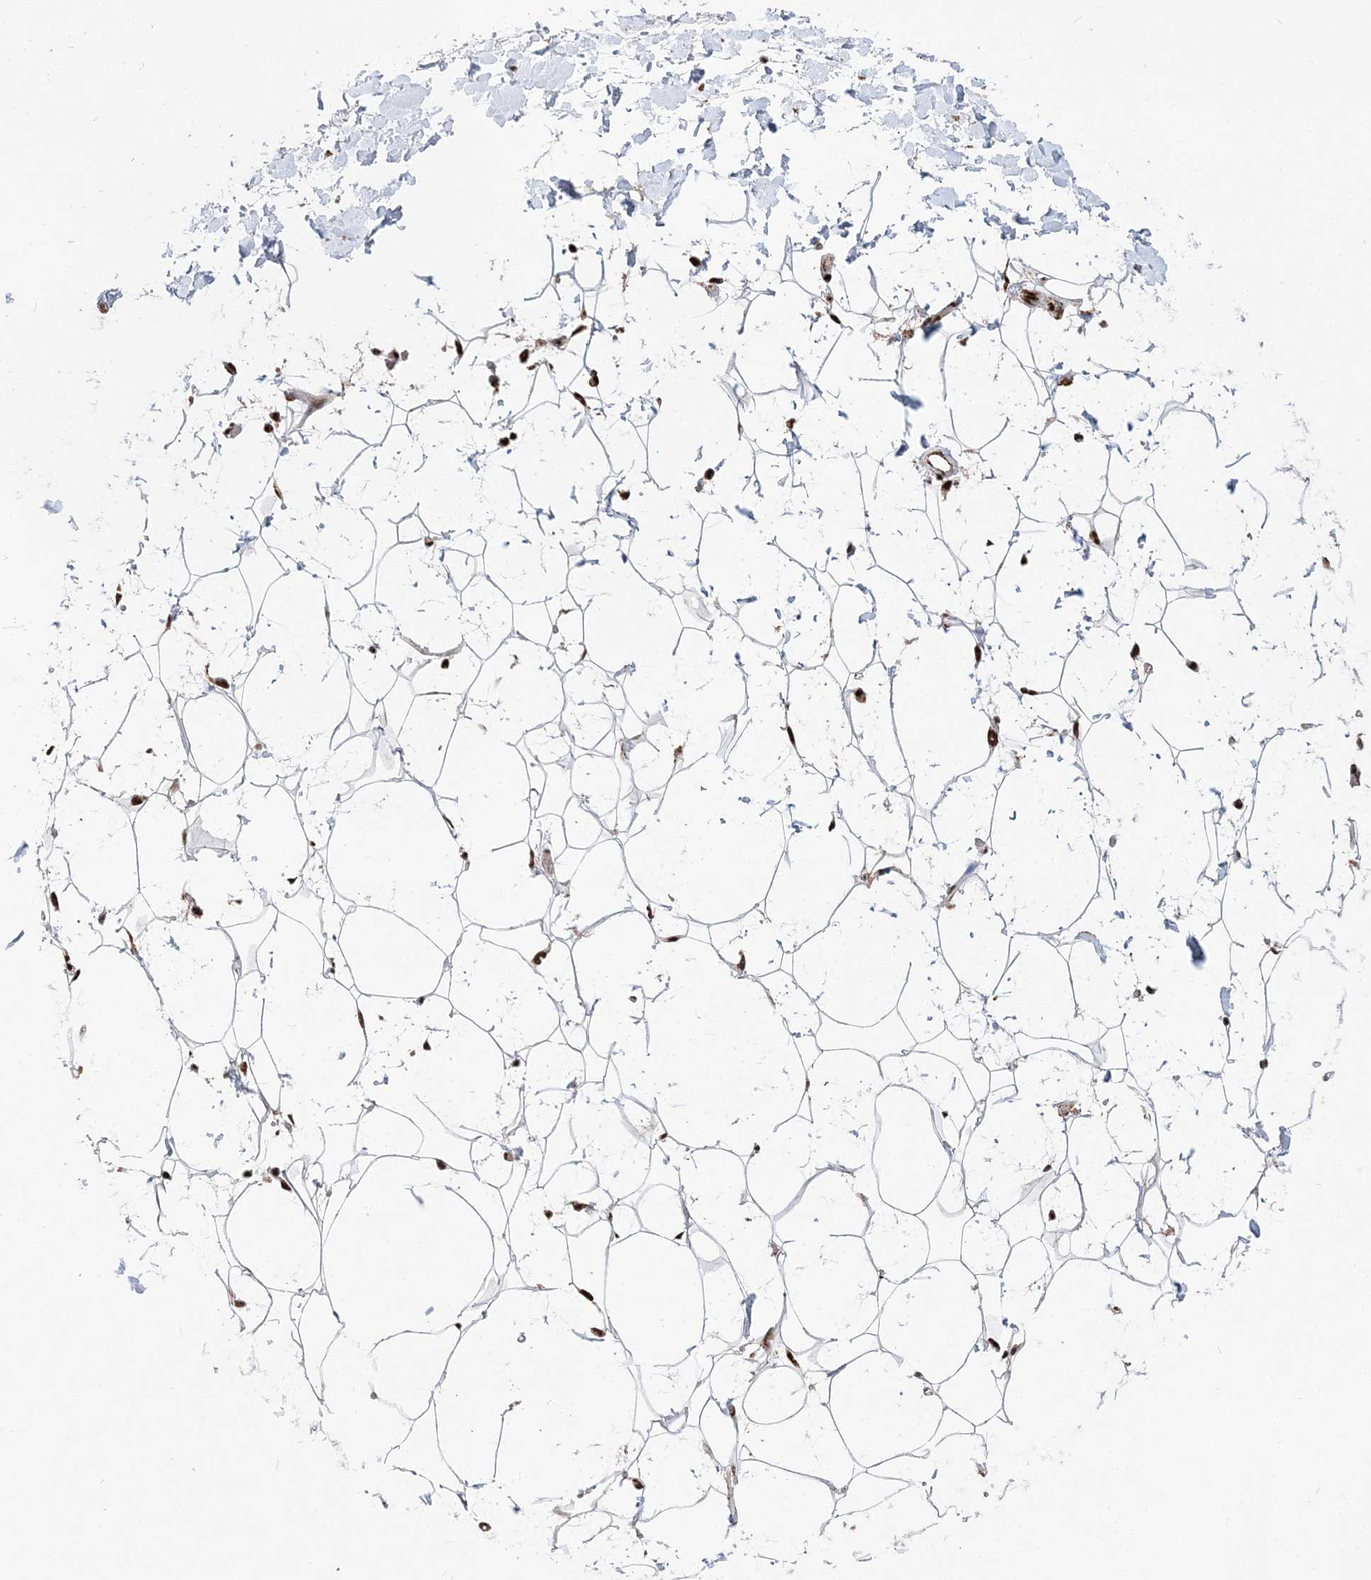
{"staining": {"intensity": "strong", "quantity": ">75%", "location": "nuclear"}, "tissue": "adipose tissue", "cell_type": "Adipocytes", "image_type": "normal", "snomed": [{"axis": "morphology", "description": "Normal tissue, NOS"}, {"axis": "topography", "description": "Breast"}], "caption": "Immunohistochemical staining of normal adipose tissue reveals strong nuclear protein staining in about >75% of adipocytes.", "gene": "RBM17", "patient": {"sex": "female", "age": 26}}